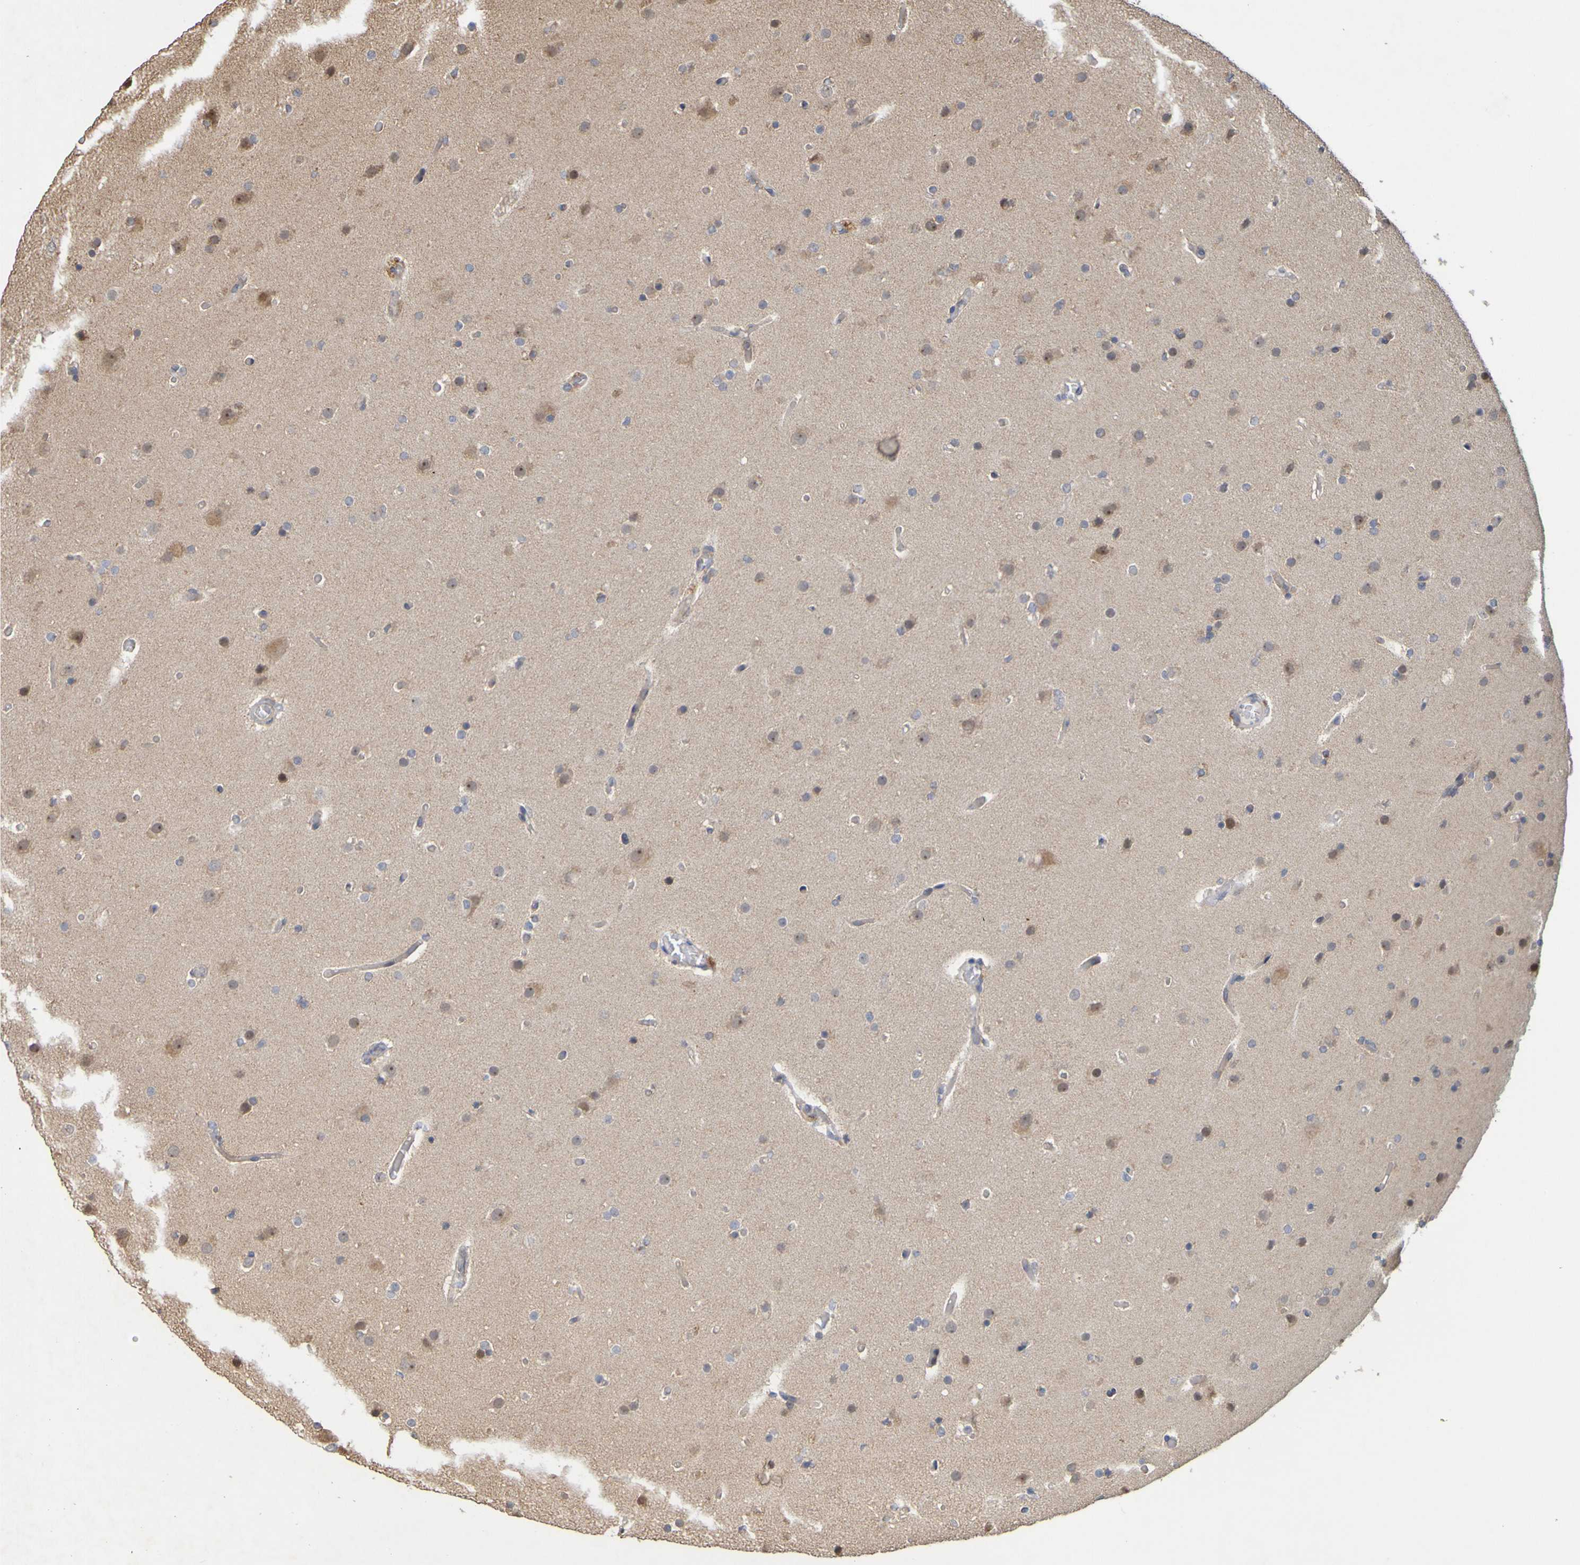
{"staining": {"intensity": "moderate", "quantity": "25%-75%", "location": "cytoplasmic/membranous,nuclear"}, "tissue": "glioma", "cell_type": "Tumor cells", "image_type": "cancer", "snomed": [{"axis": "morphology", "description": "Glioma, malignant, High grade"}, {"axis": "topography", "description": "Cerebral cortex"}], "caption": "Immunohistochemical staining of human glioma reveals moderate cytoplasmic/membranous and nuclear protein staining in about 25%-75% of tumor cells.", "gene": "TMBIM1", "patient": {"sex": "female", "age": 36}}